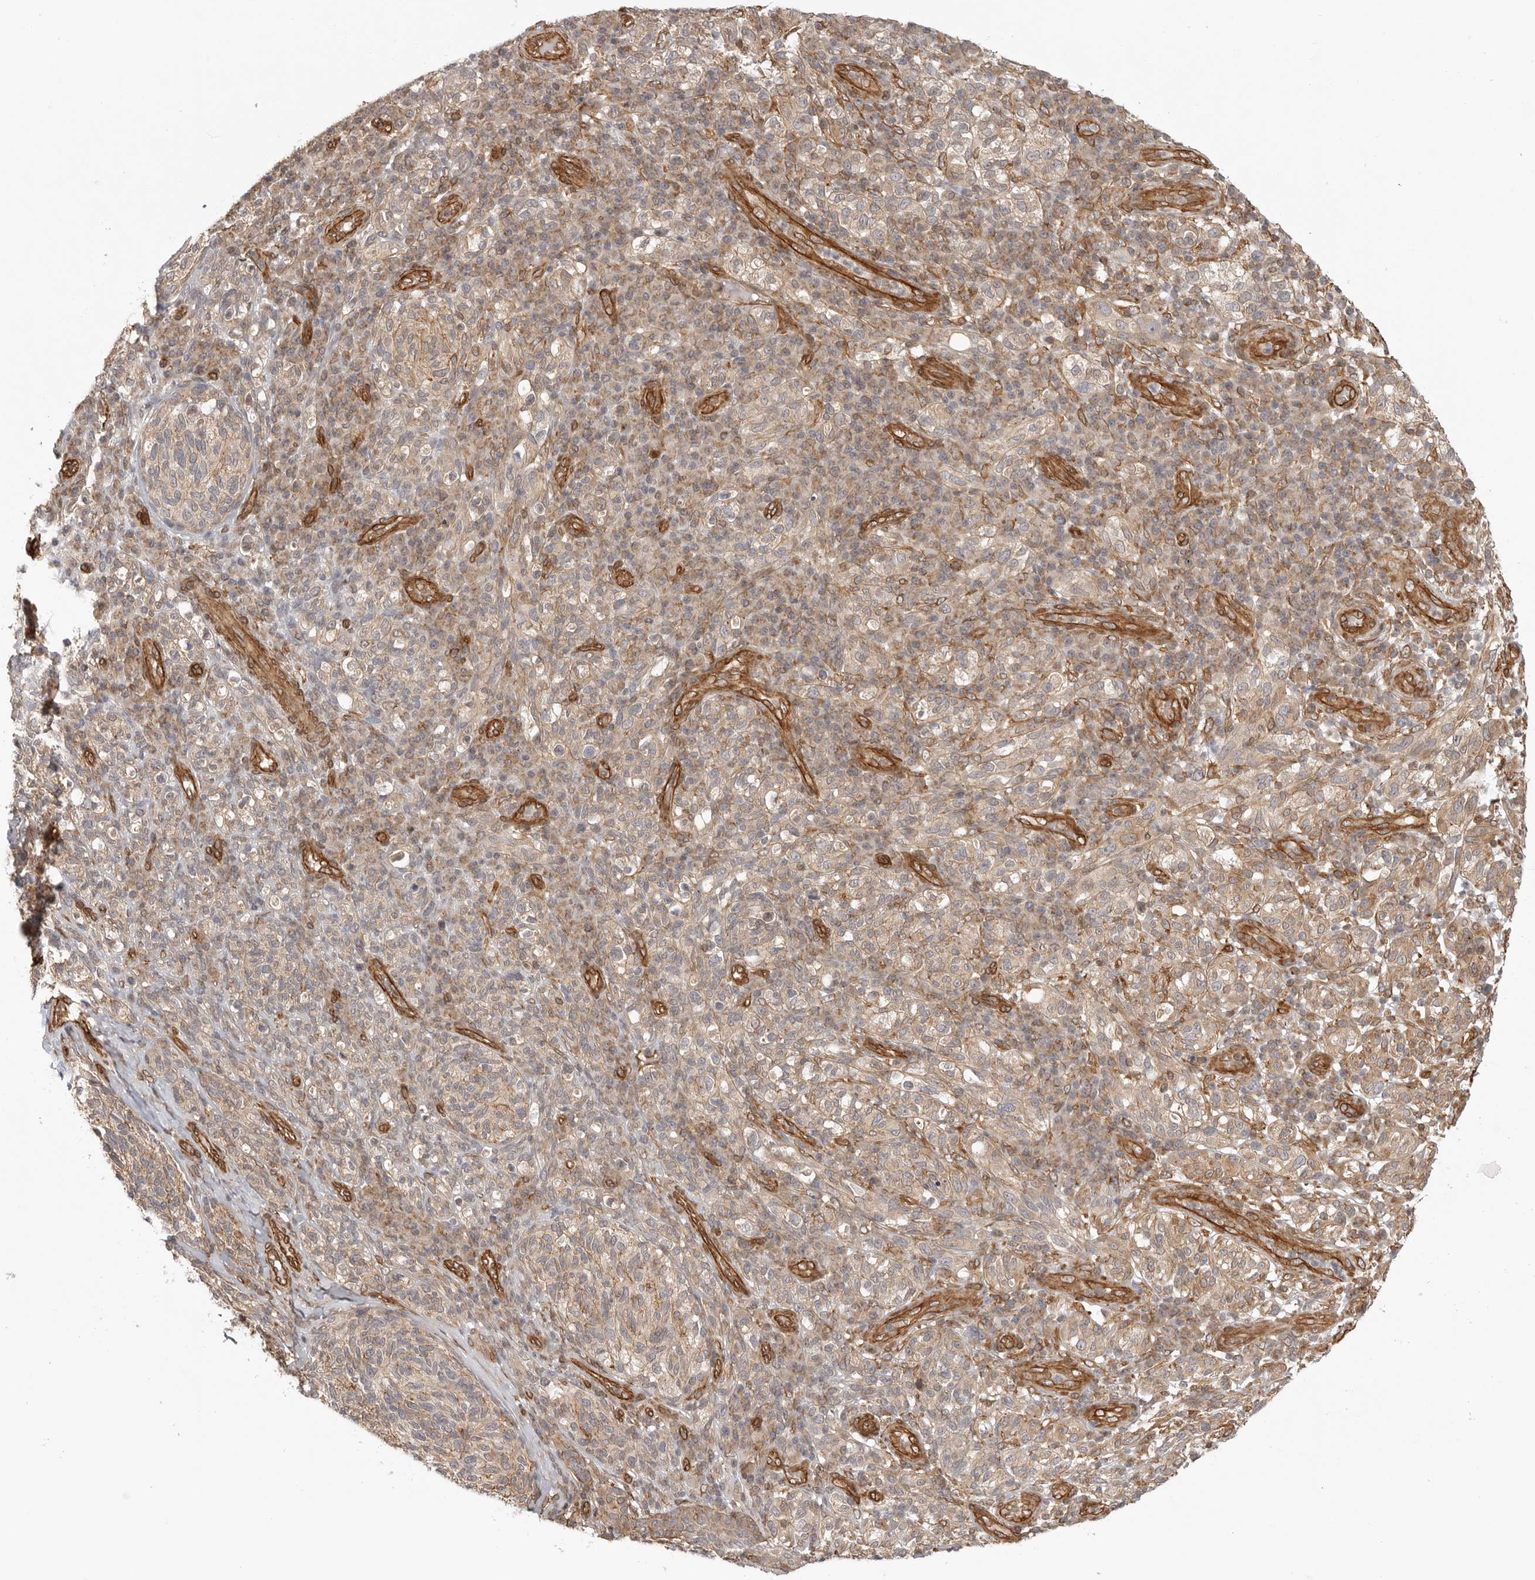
{"staining": {"intensity": "moderate", "quantity": "25%-75%", "location": "cytoplasmic/membranous"}, "tissue": "melanoma", "cell_type": "Tumor cells", "image_type": "cancer", "snomed": [{"axis": "morphology", "description": "Malignant melanoma, NOS"}, {"axis": "topography", "description": "Skin"}], "caption": "Malignant melanoma stained with a brown dye reveals moderate cytoplasmic/membranous positive expression in about 25%-75% of tumor cells.", "gene": "ATOH7", "patient": {"sex": "female", "age": 73}}